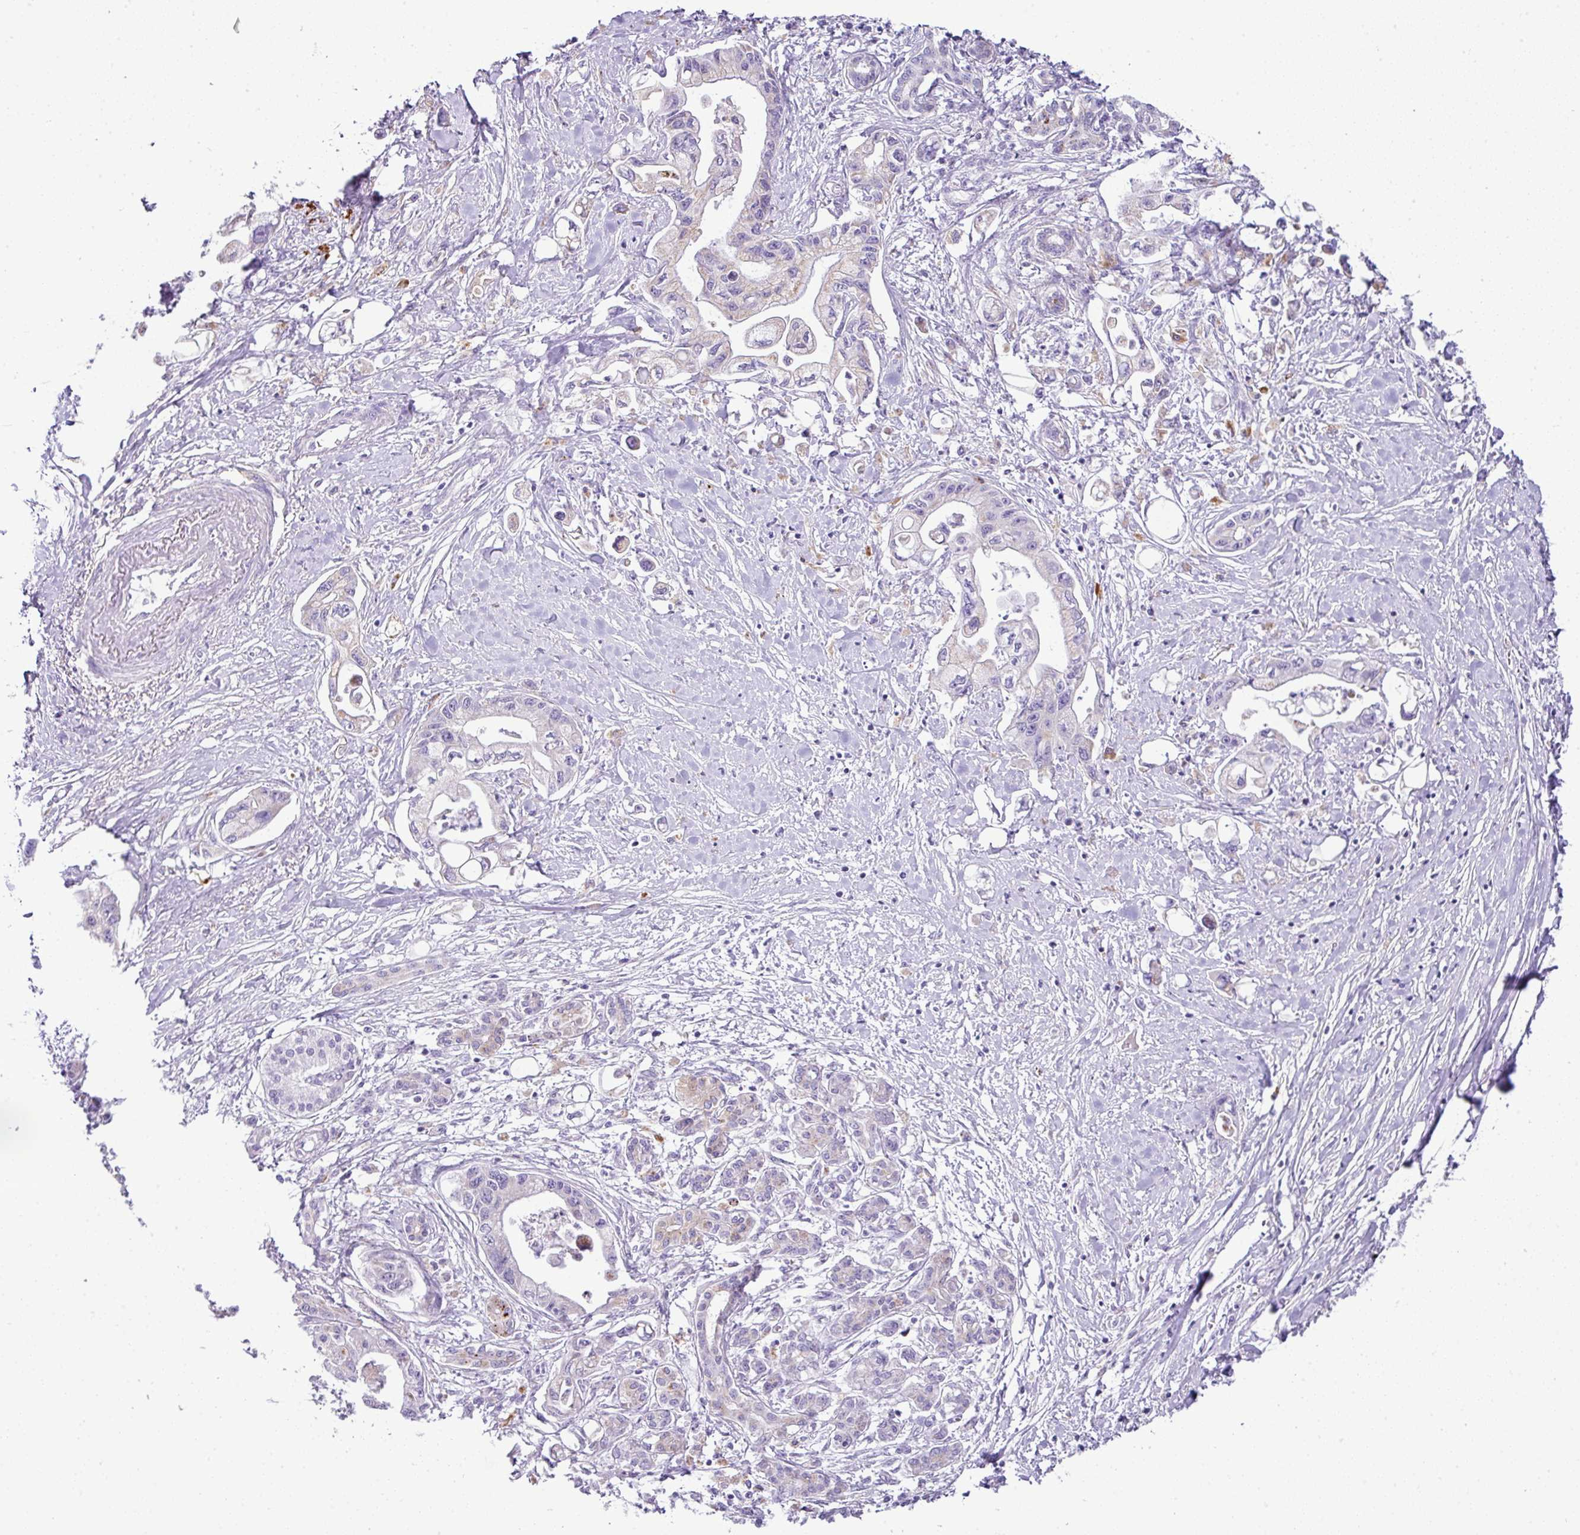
{"staining": {"intensity": "negative", "quantity": "none", "location": "none"}, "tissue": "pancreatic cancer", "cell_type": "Tumor cells", "image_type": "cancer", "snomed": [{"axis": "morphology", "description": "Adenocarcinoma, NOS"}, {"axis": "topography", "description": "Pancreas"}], "caption": "High magnification brightfield microscopy of pancreatic cancer (adenocarcinoma) stained with DAB (3,3'-diaminobenzidine) (brown) and counterstained with hematoxylin (blue): tumor cells show no significant expression. (DAB immunohistochemistry (IHC) with hematoxylin counter stain).", "gene": "PGAP4", "patient": {"sex": "male", "age": 61}}